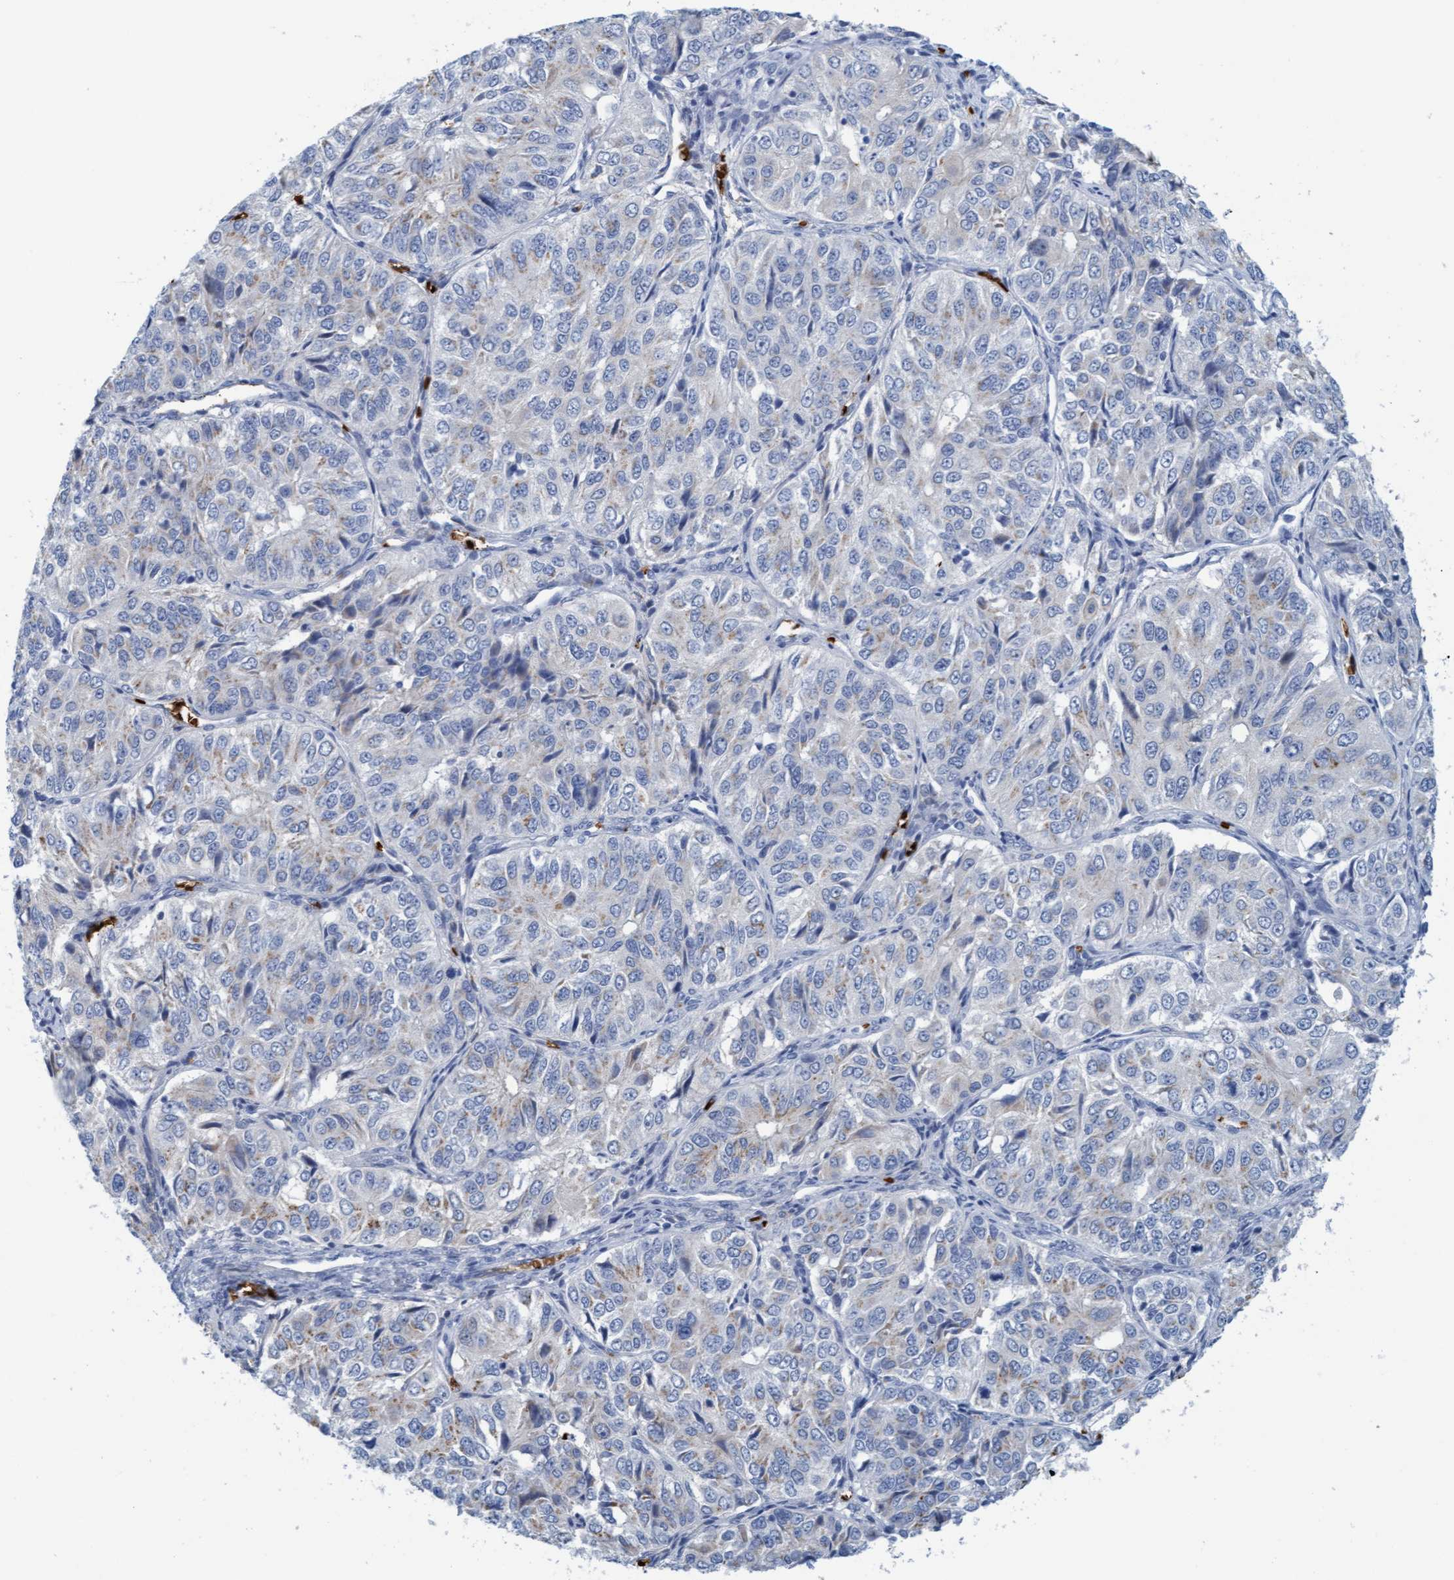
{"staining": {"intensity": "weak", "quantity": "<25%", "location": "cytoplasmic/membranous"}, "tissue": "ovarian cancer", "cell_type": "Tumor cells", "image_type": "cancer", "snomed": [{"axis": "morphology", "description": "Carcinoma, endometroid"}, {"axis": "topography", "description": "Ovary"}], "caption": "Immunohistochemical staining of human ovarian cancer shows no significant positivity in tumor cells. Nuclei are stained in blue.", "gene": "P2RX5", "patient": {"sex": "female", "age": 51}}